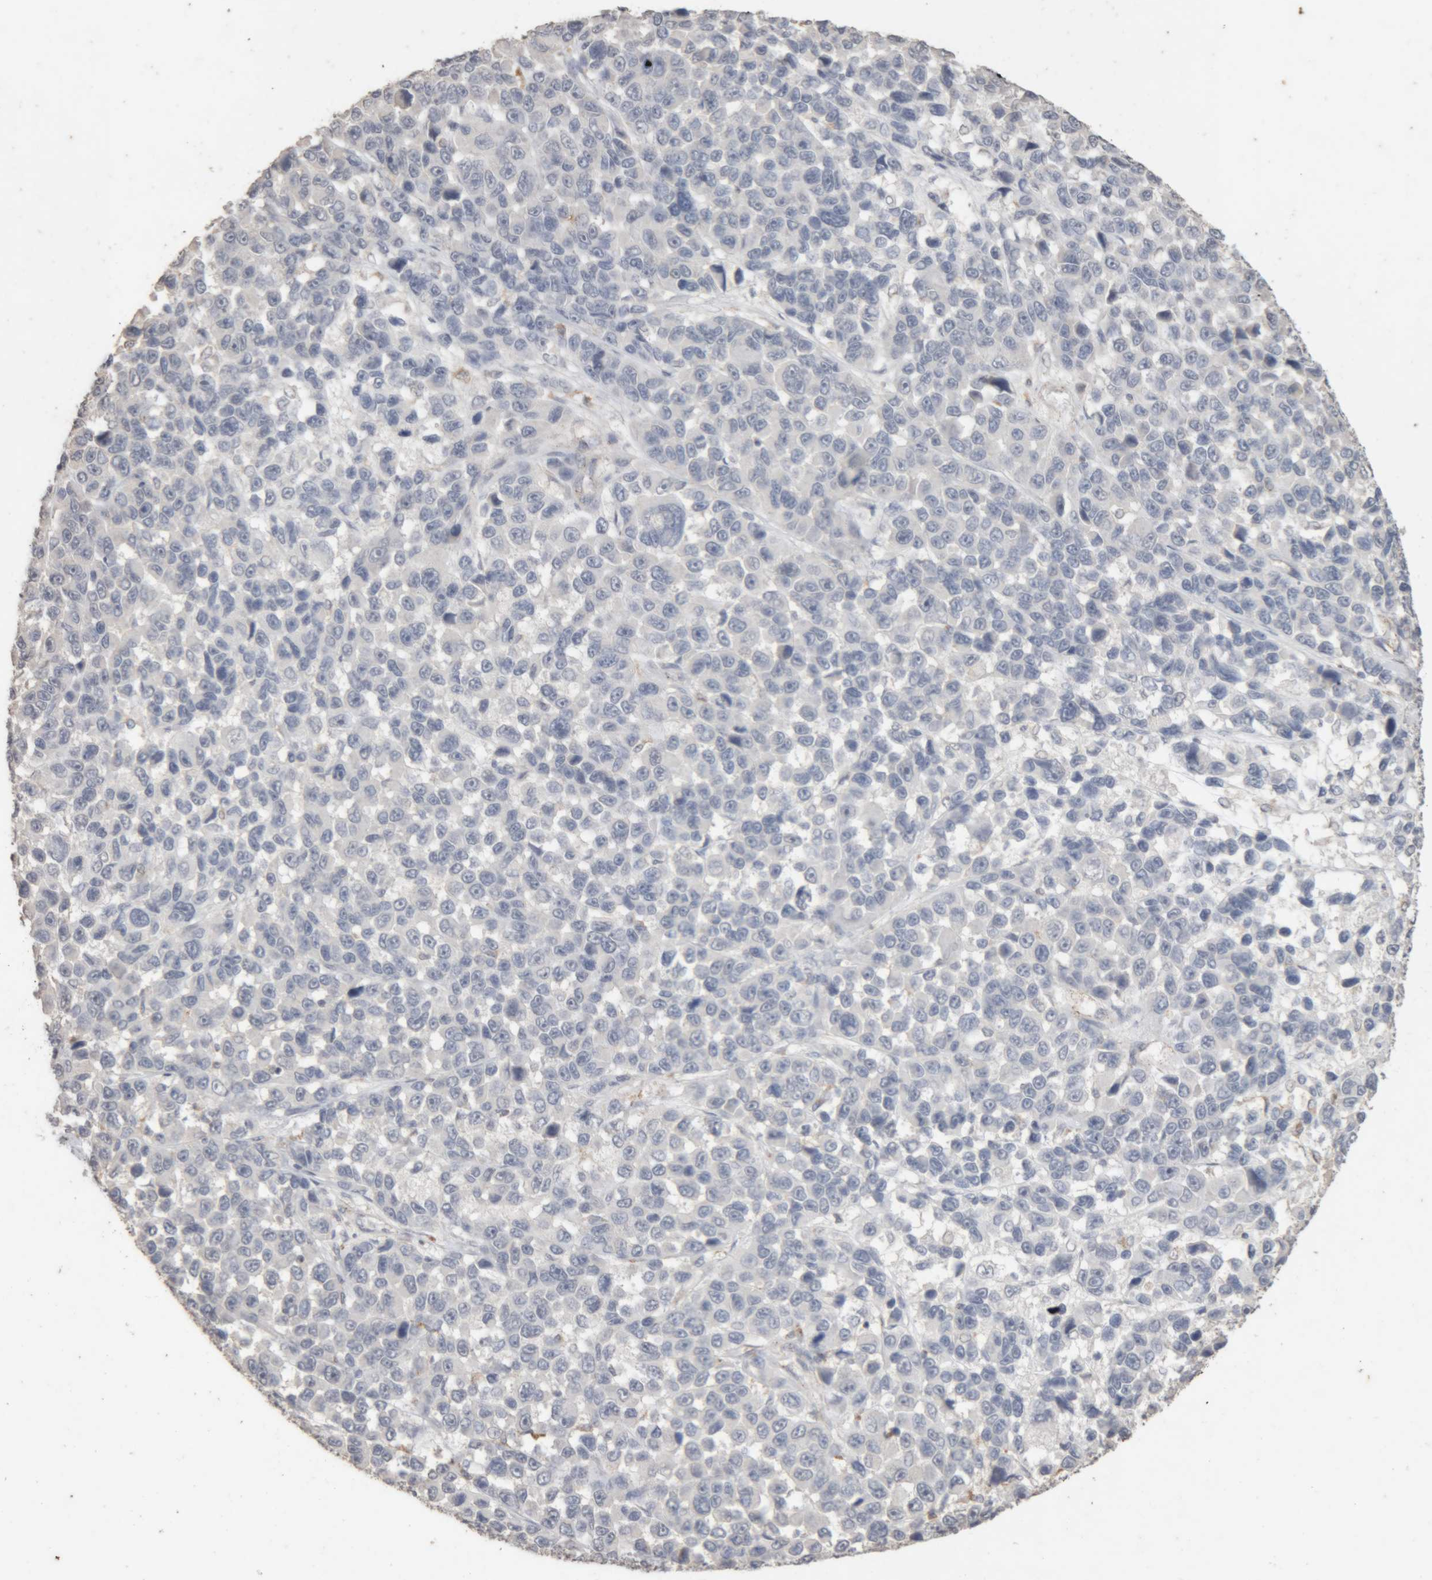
{"staining": {"intensity": "negative", "quantity": "none", "location": "none"}, "tissue": "melanoma", "cell_type": "Tumor cells", "image_type": "cancer", "snomed": [{"axis": "morphology", "description": "Malignant melanoma, NOS"}, {"axis": "topography", "description": "Skin"}], "caption": "Protein analysis of melanoma displays no significant staining in tumor cells. The staining is performed using DAB brown chromogen with nuclei counter-stained in using hematoxylin.", "gene": "ARSA", "patient": {"sex": "male", "age": 53}}